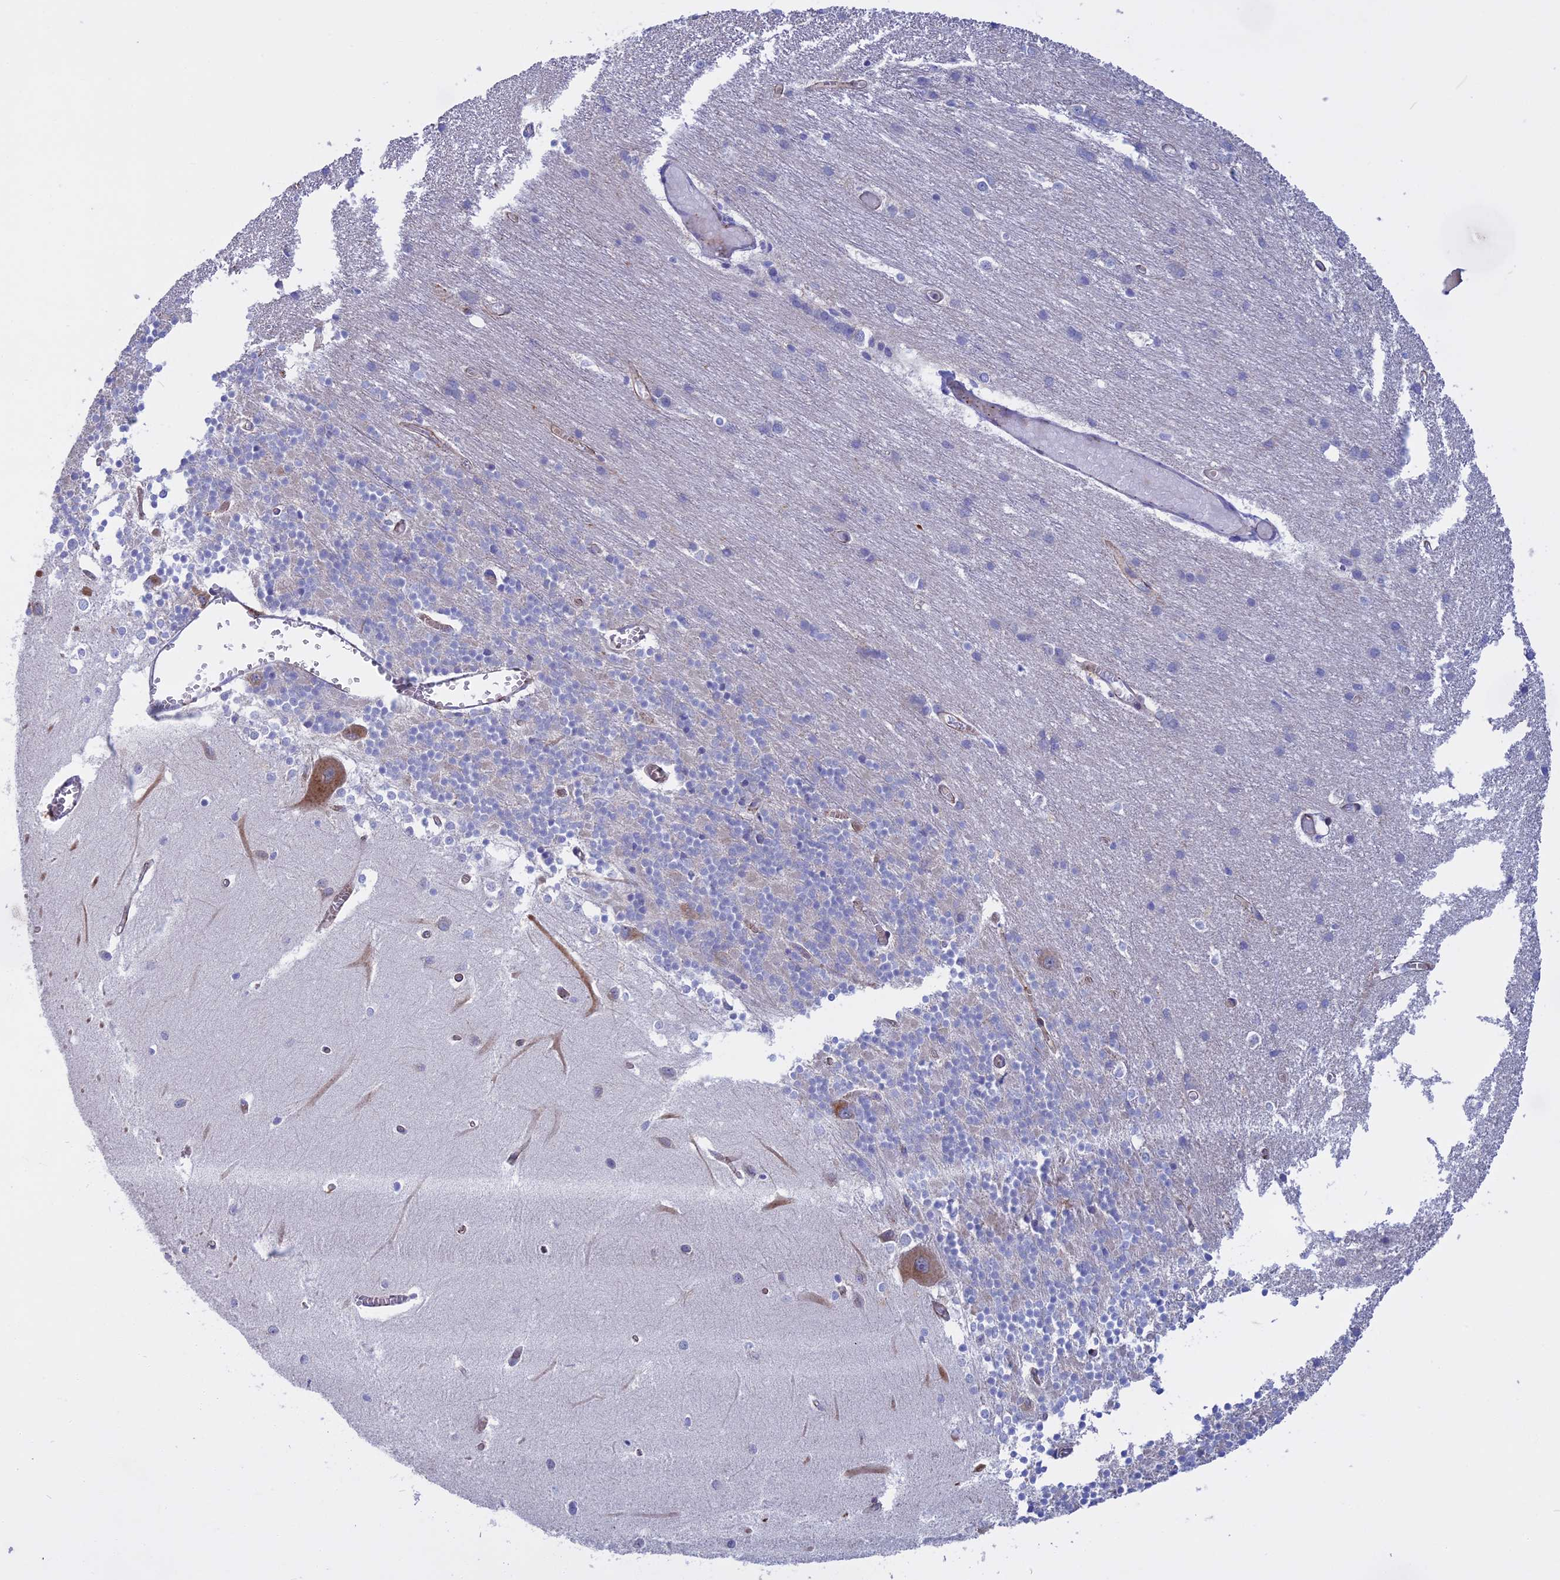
{"staining": {"intensity": "negative", "quantity": "none", "location": "none"}, "tissue": "cerebellum", "cell_type": "Cells in granular layer", "image_type": "normal", "snomed": [{"axis": "morphology", "description": "Normal tissue, NOS"}, {"axis": "topography", "description": "Cerebellum"}], "caption": "An immunohistochemistry image of benign cerebellum is shown. There is no staining in cells in granular layer of cerebellum.", "gene": "SLC2A6", "patient": {"sex": "male", "age": 37}}